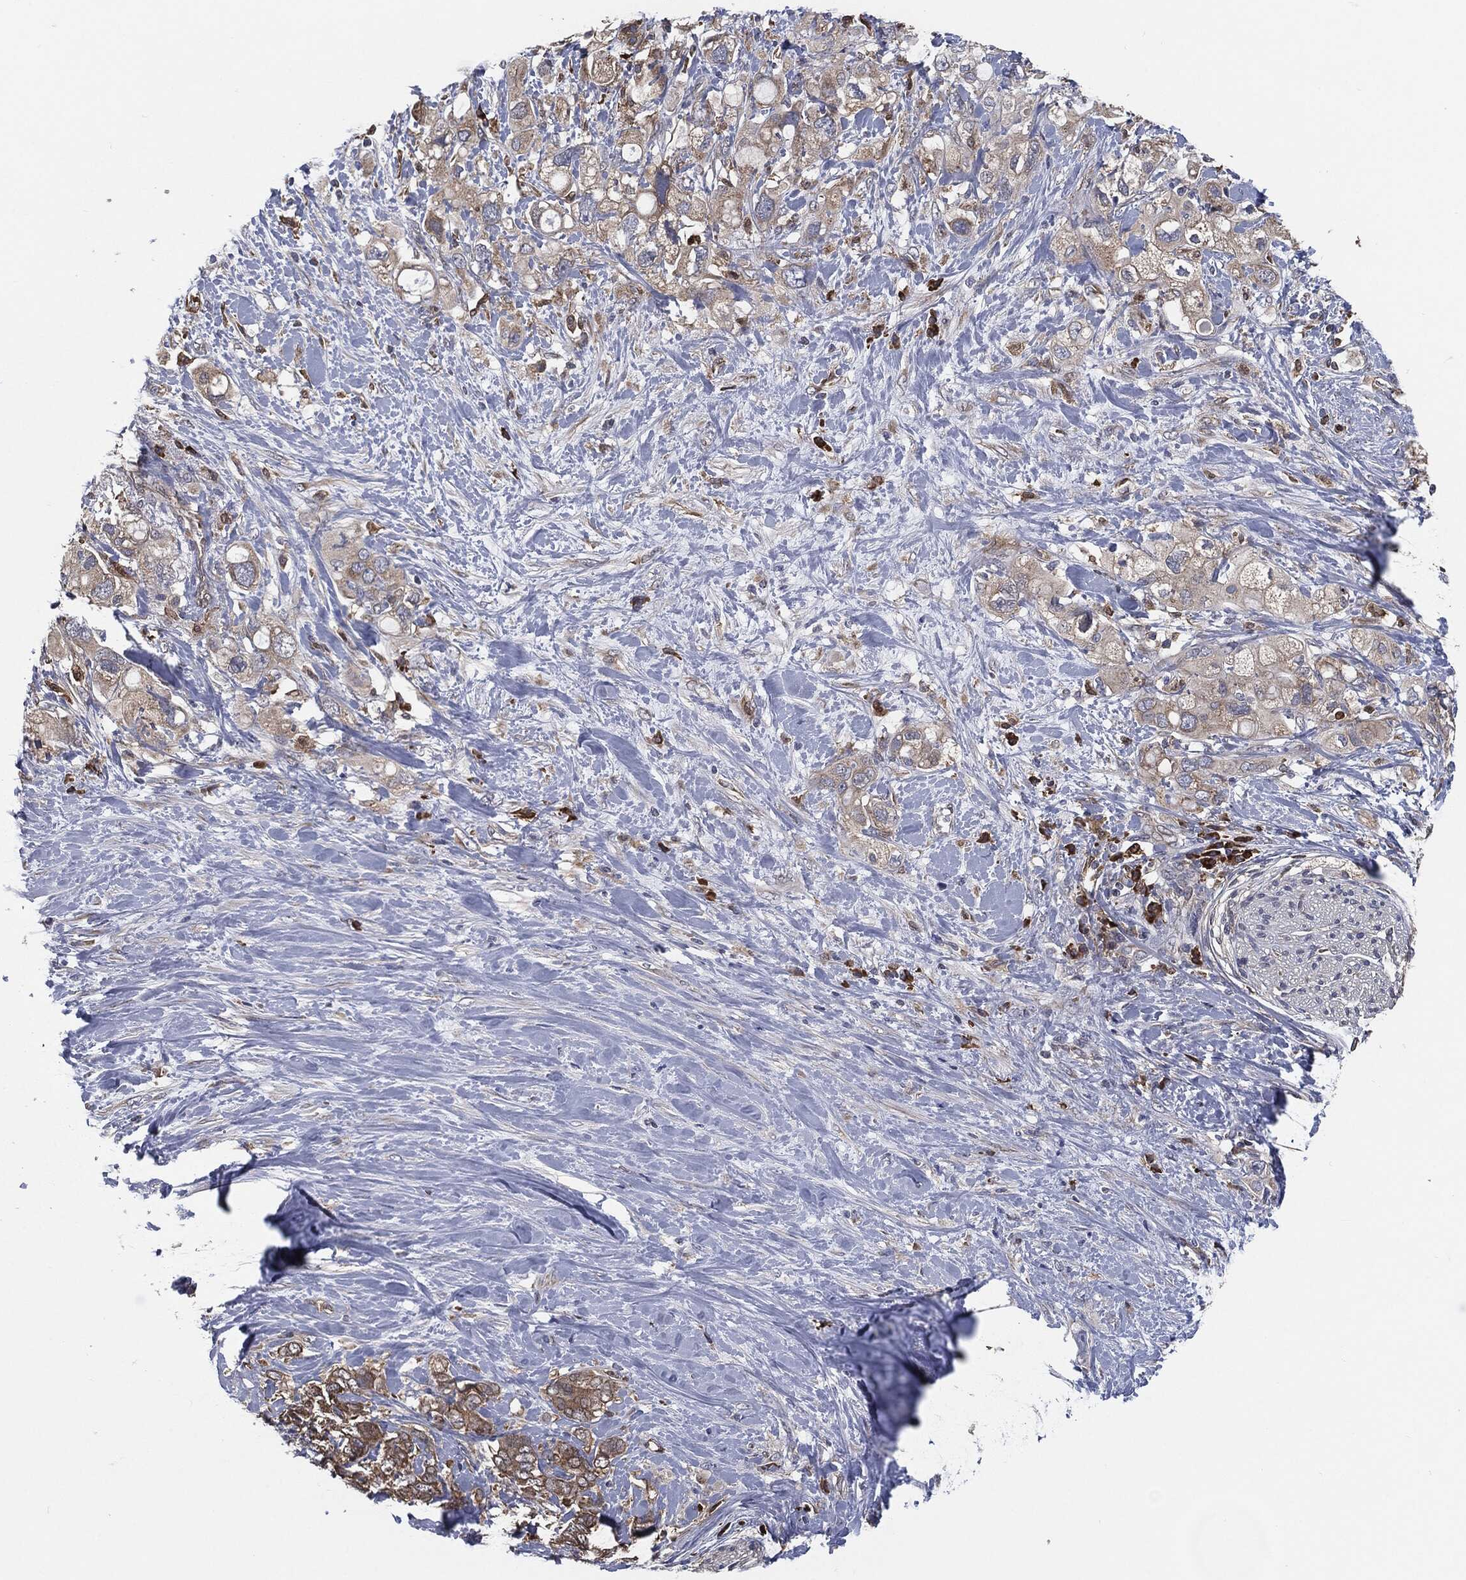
{"staining": {"intensity": "strong", "quantity": "<25%", "location": "cytoplasmic/membranous"}, "tissue": "pancreatic cancer", "cell_type": "Tumor cells", "image_type": "cancer", "snomed": [{"axis": "morphology", "description": "Adenocarcinoma, NOS"}, {"axis": "topography", "description": "Pancreas"}], "caption": "Immunohistochemistry (IHC) photomicrograph of human pancreatic adenocarcinoma stained for a protein (brown), which reveals medium levels of strong cytoplasmic/membranous staining in about <25% of tumor cells.", "gene": "PRDX4", "patient": {"sex": "female", "age": 56}}